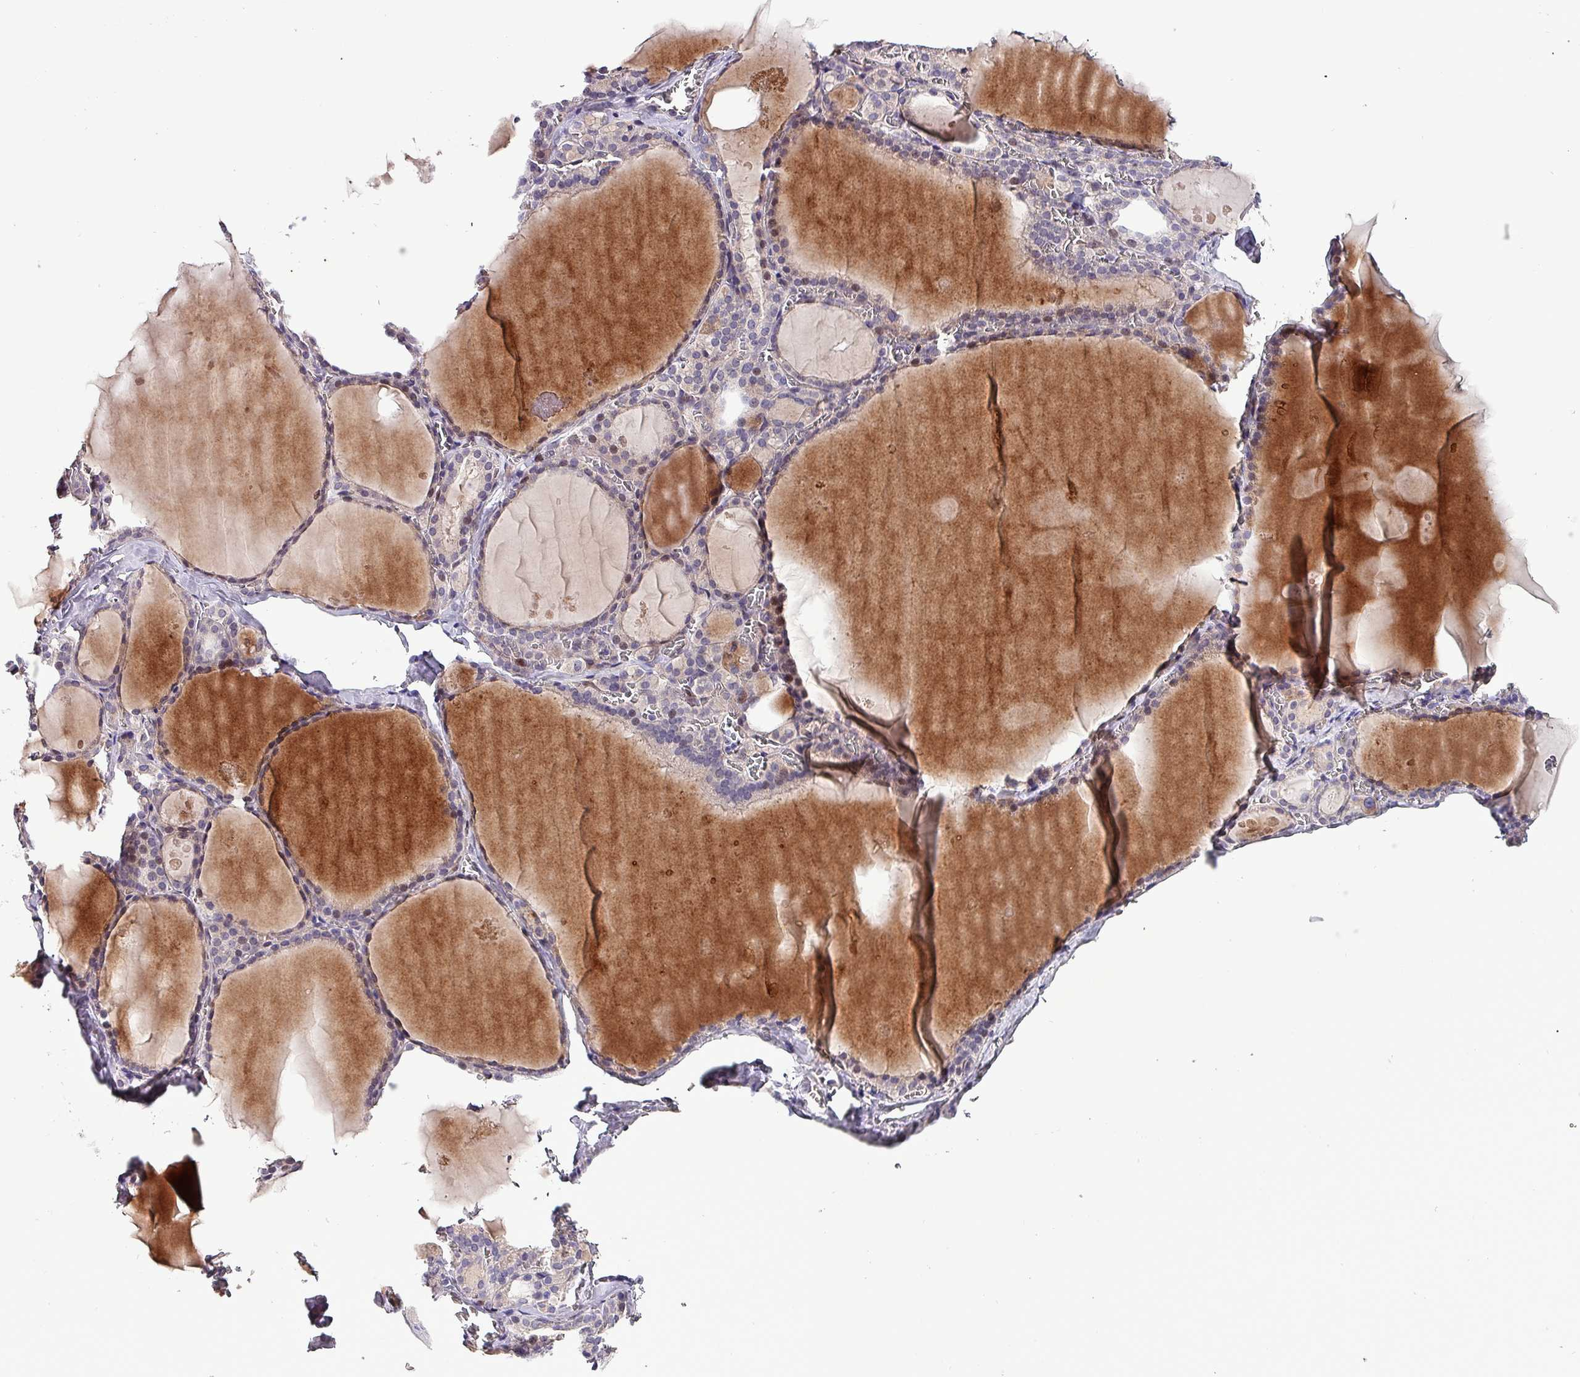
{"staining": {"intensity": "weak", "quantity": "25%-75%", "location": "cytoplasmic/membranous,nuclear"}, "tissue": "thyroid gland", "cell_type": "Glandular cells", "image_type": "normal", "snomed": [{"axis": "morphology", "description": "Normal tissue, NOS"}, {"axis": "topography", "description": "Thyroid gland"}], "caption": "Immunohistochemistry (IHC) (DAB (3,3'-diaminobenzidine)) staining of unremarkable human thyroid gland demonstrates weak cytoplasmic/membranous,nuclear protein positivity in about 25%-75% of glandular cells.", "gene": "GRAPL", "patient": {"sex": "male", "age": 56}}